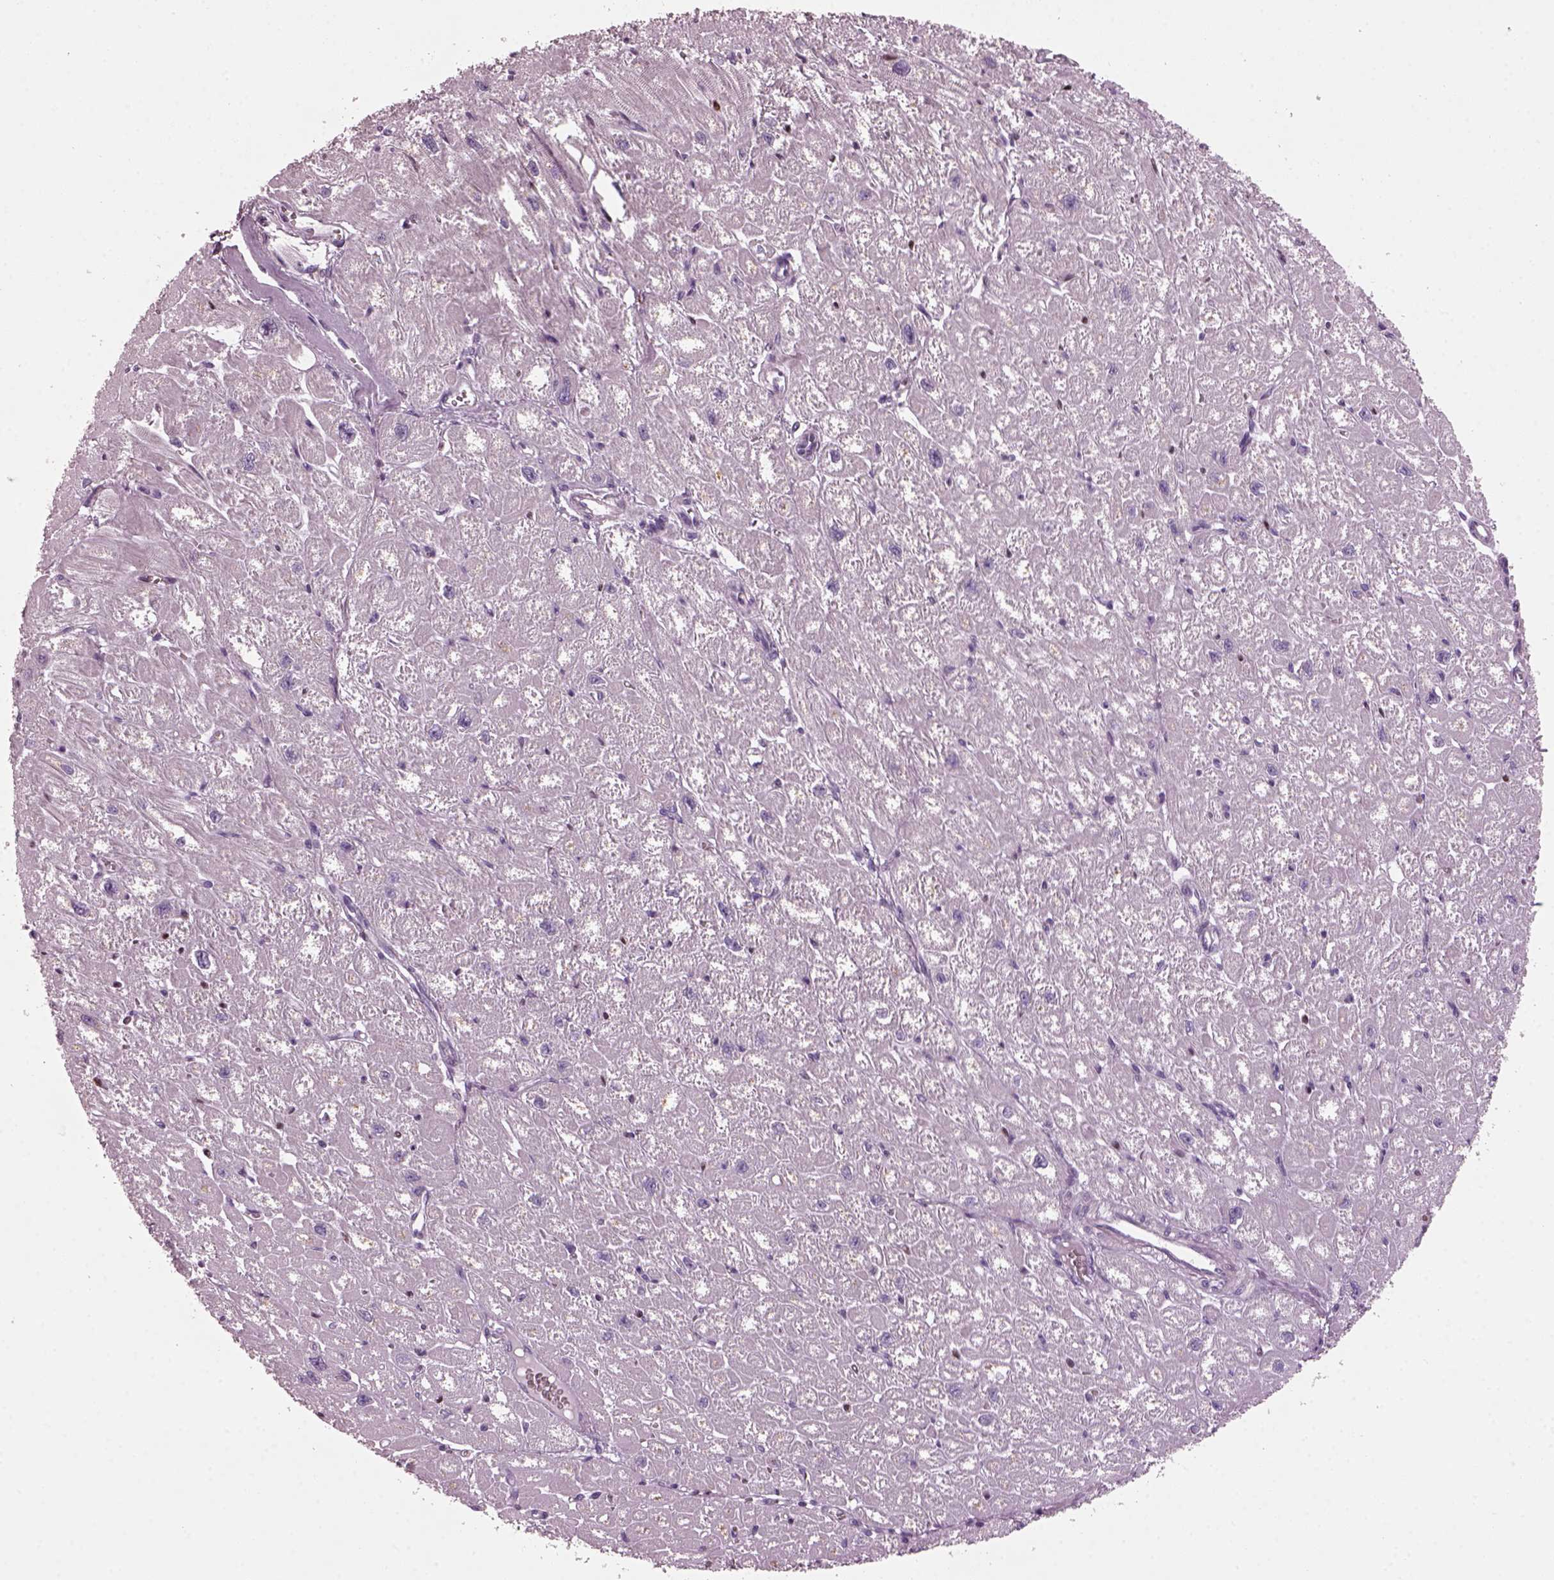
{"staining": {"intensity": "negative", "quantity": "none", "location": "none"}, "tissue": "heart muscle", "cell_type": "Cardiomyocytes", "image_type": "normal", "snomed": [{"axis": "morphology", "description": "Normal tissue, NOS"}, {"axis": "topography", "description": "Heart"}], "caption": "DAB (3,3'-diaminobenzidine) immunohistochemical staining of unremarkable heart muscle reveals no significant expression in cardiomyocytes. (Brightfield microscopy of DAB (3,3'-diaminobenzidine) IHC at high magnification).", "gene": "PRR9", "patient": {"sex": "male", "age": 61}}